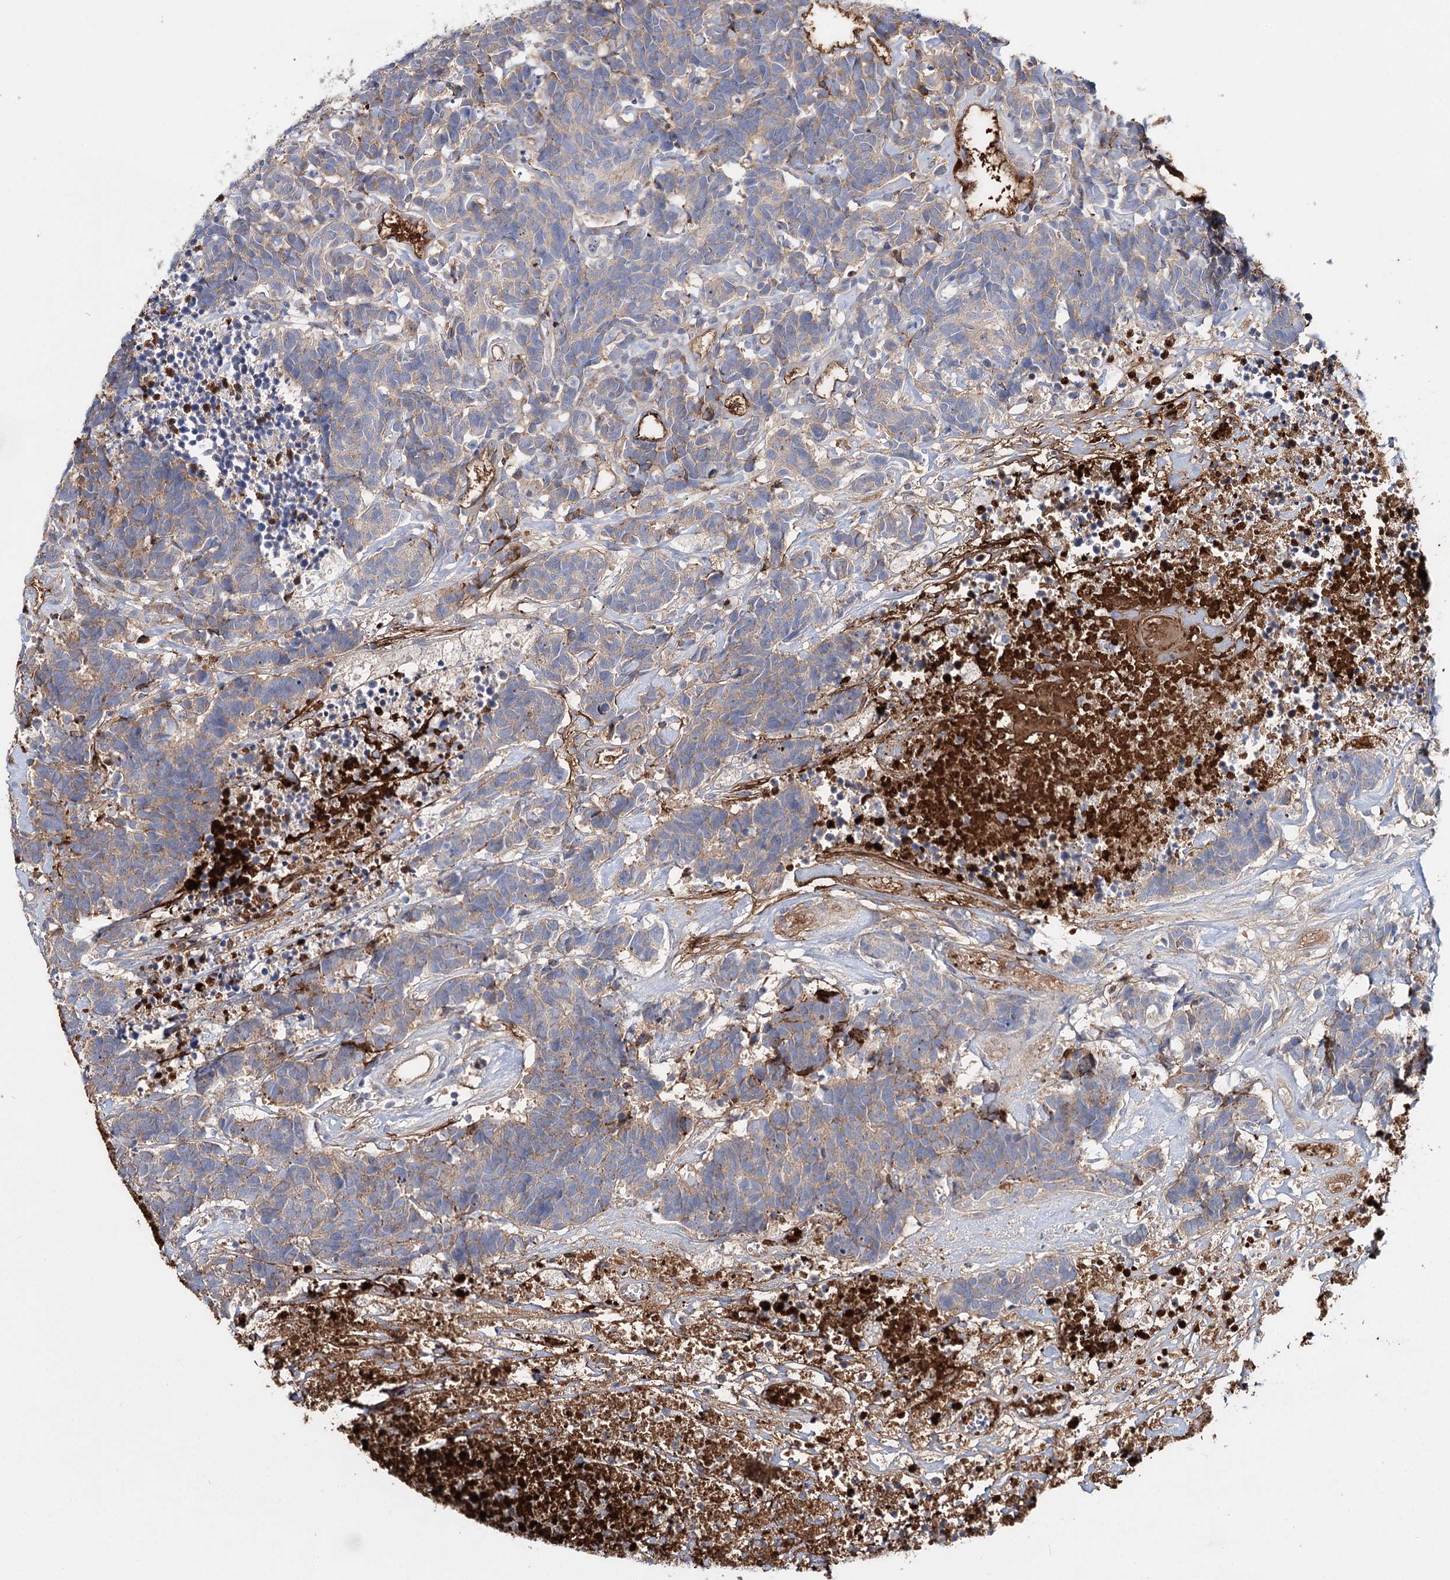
{"staining": {"intensity": "moderate", "quantity": "25%-75%", "location": "cytoplasmic/membranous"}, "tissue": "carcinoid", "cell_type": "Tumor cells", "image_type": "cancer", "snomed": [{"axis": "morphology", "description": "Carcinoma, NOS"}, {"axis": "morphology", "description": "Carcinoid, malignant, NOS"}, {"axis": "topography", "description": "Urinary bladder"}], "caption": "Brown immunohistochemical staining in malignant carcinoid shows moderate cytoplasmic/membranous staining in approximately 25%-75% of tumor cells. The staining is performed using DAB brown chromogen to label protein expression. The nuclei are counter-stained blue using hematoxylin.", "gene": "ALKBH8", "patient": {"sex": "male", "age": 57}}